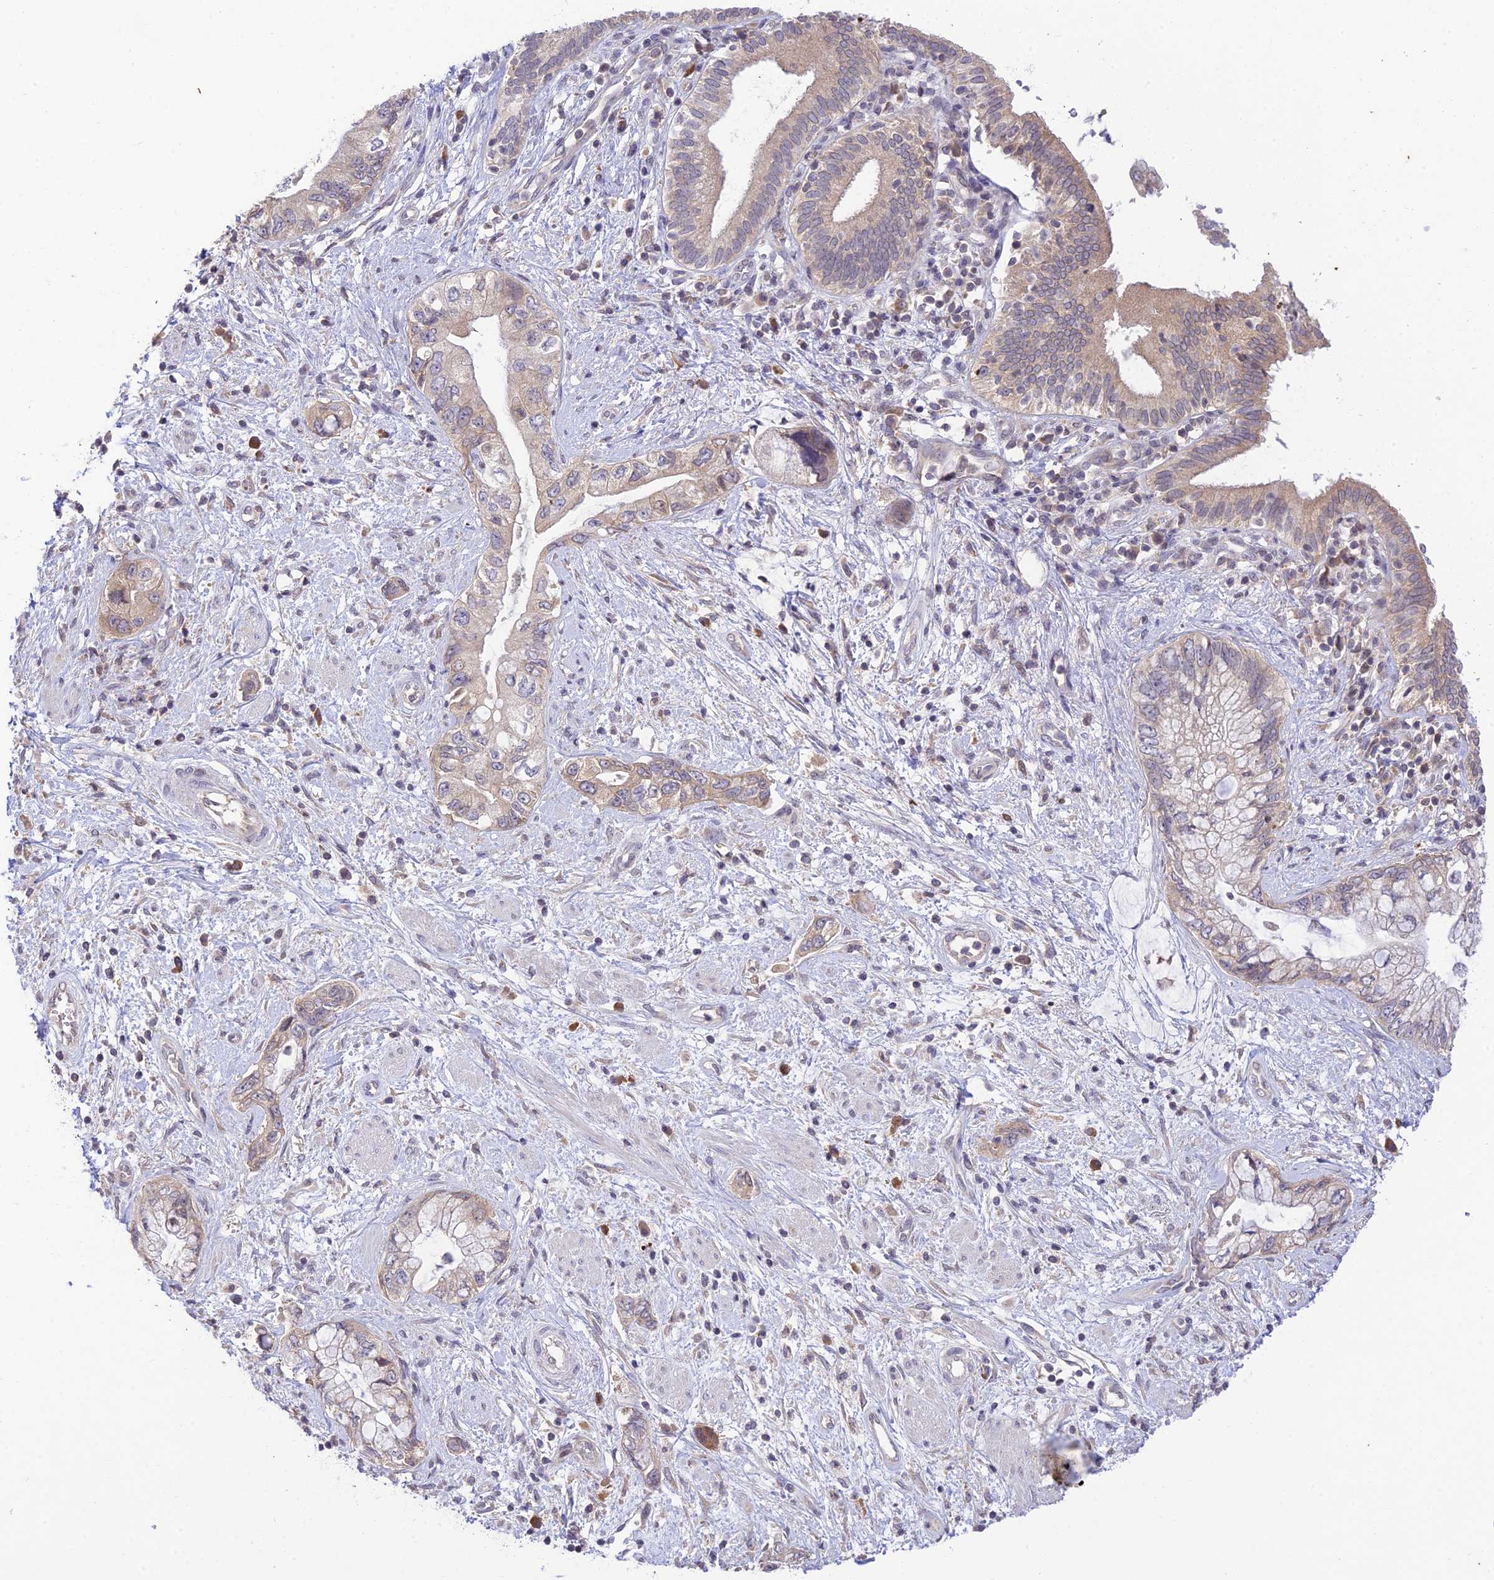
{"staining": {"intensity": "weak", "quantity": "25%-75%", "location": "cytoplasmic/membranous"}, "tissue": "pancreatic cancer", "cell_type": "Tumor cells", "image_type": "cancer", "snomed": [{"axis": "morphology", "description": "Adenocarcinoma, NOS"}, {"axis": "topography", "description": "Pancreas"}], "caption": "IHC staining of pancreatic cancer, which shows low levels of weak cytoplasmic/membranous positivity in approximately 25%-75% of tumor cells indicating weak cytoplasmic/membranous protein positivity. The staining was performed using DAB (3,3'-diaminobenzidine) (brown) for protein detection and nuclei were counterstained in hematoxylin (blue).", "gene": "TEKT1", "patient": {"sex": "female", "age": 73}}